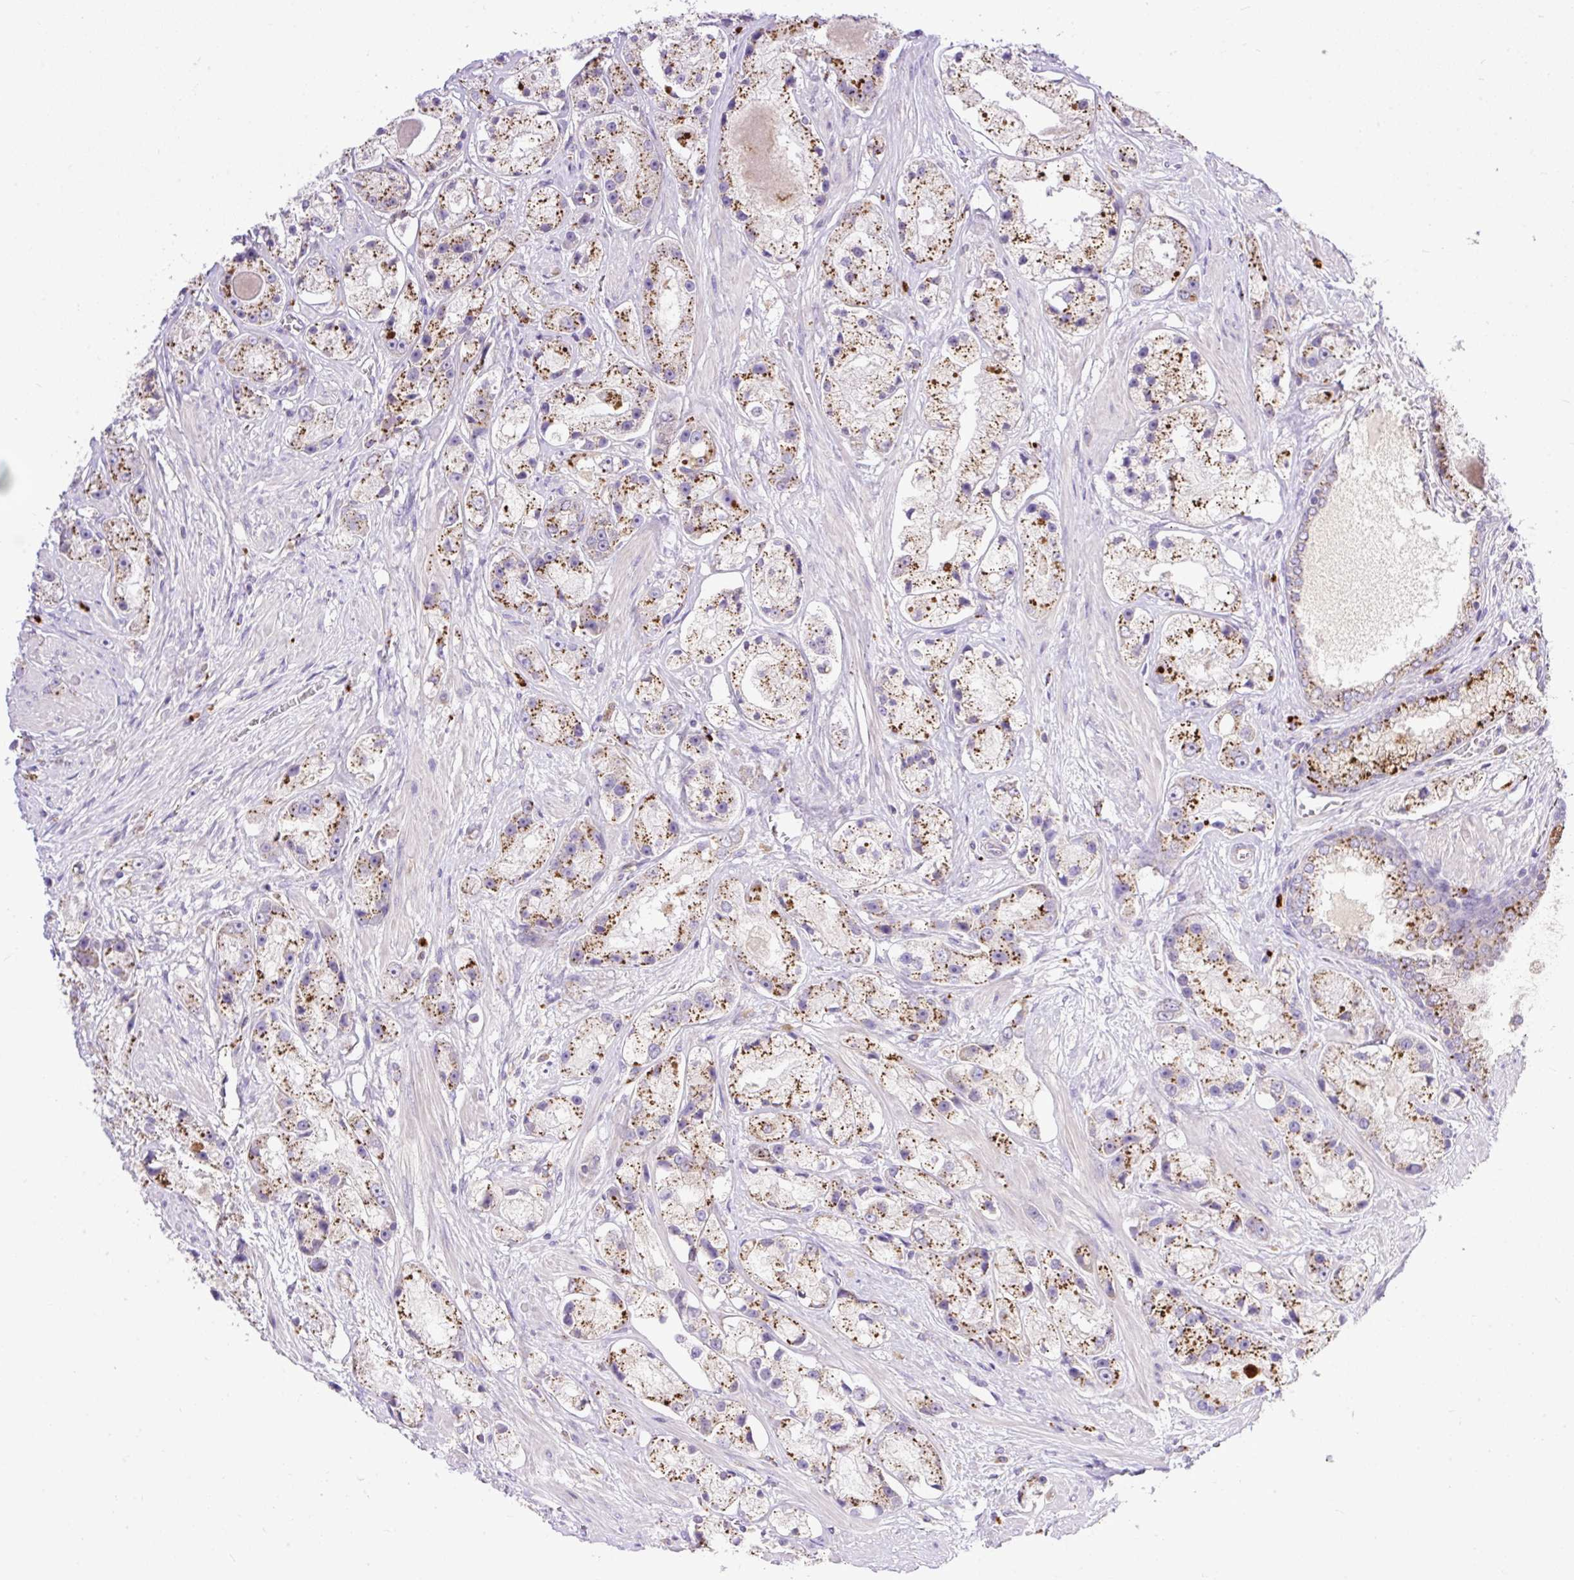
{"staining": {"intensity": "moderate", "quantity": ">75%", "location": "cytoplasmic/membranous"}, "tissue": "prostate cancer", "cell_type": "Tumor cells", "image_type": "cancer", "snomed": [{"axis": "morphology", "description": "Adenocarcinoma, High grade"}, {"axis": "topography", "description": "Prostate"}], "caption": "Immunohistochemistry (IHC) staining of prostate adenocarcinoma (high-grade), which reveals medium levels of moderate cytoplasmic/membranous positivity in approximately >75% of tumor cells indicating moderate cytoplasmic/membranous protein staining. The staining was performed using DAB (3,3'-diaminobenzidine) (brown) for protein detection and nuclei were counterstained in hematoxylin (blue).", "gene": "HEXB", "patient": {"sex": "male", "age": 67}}